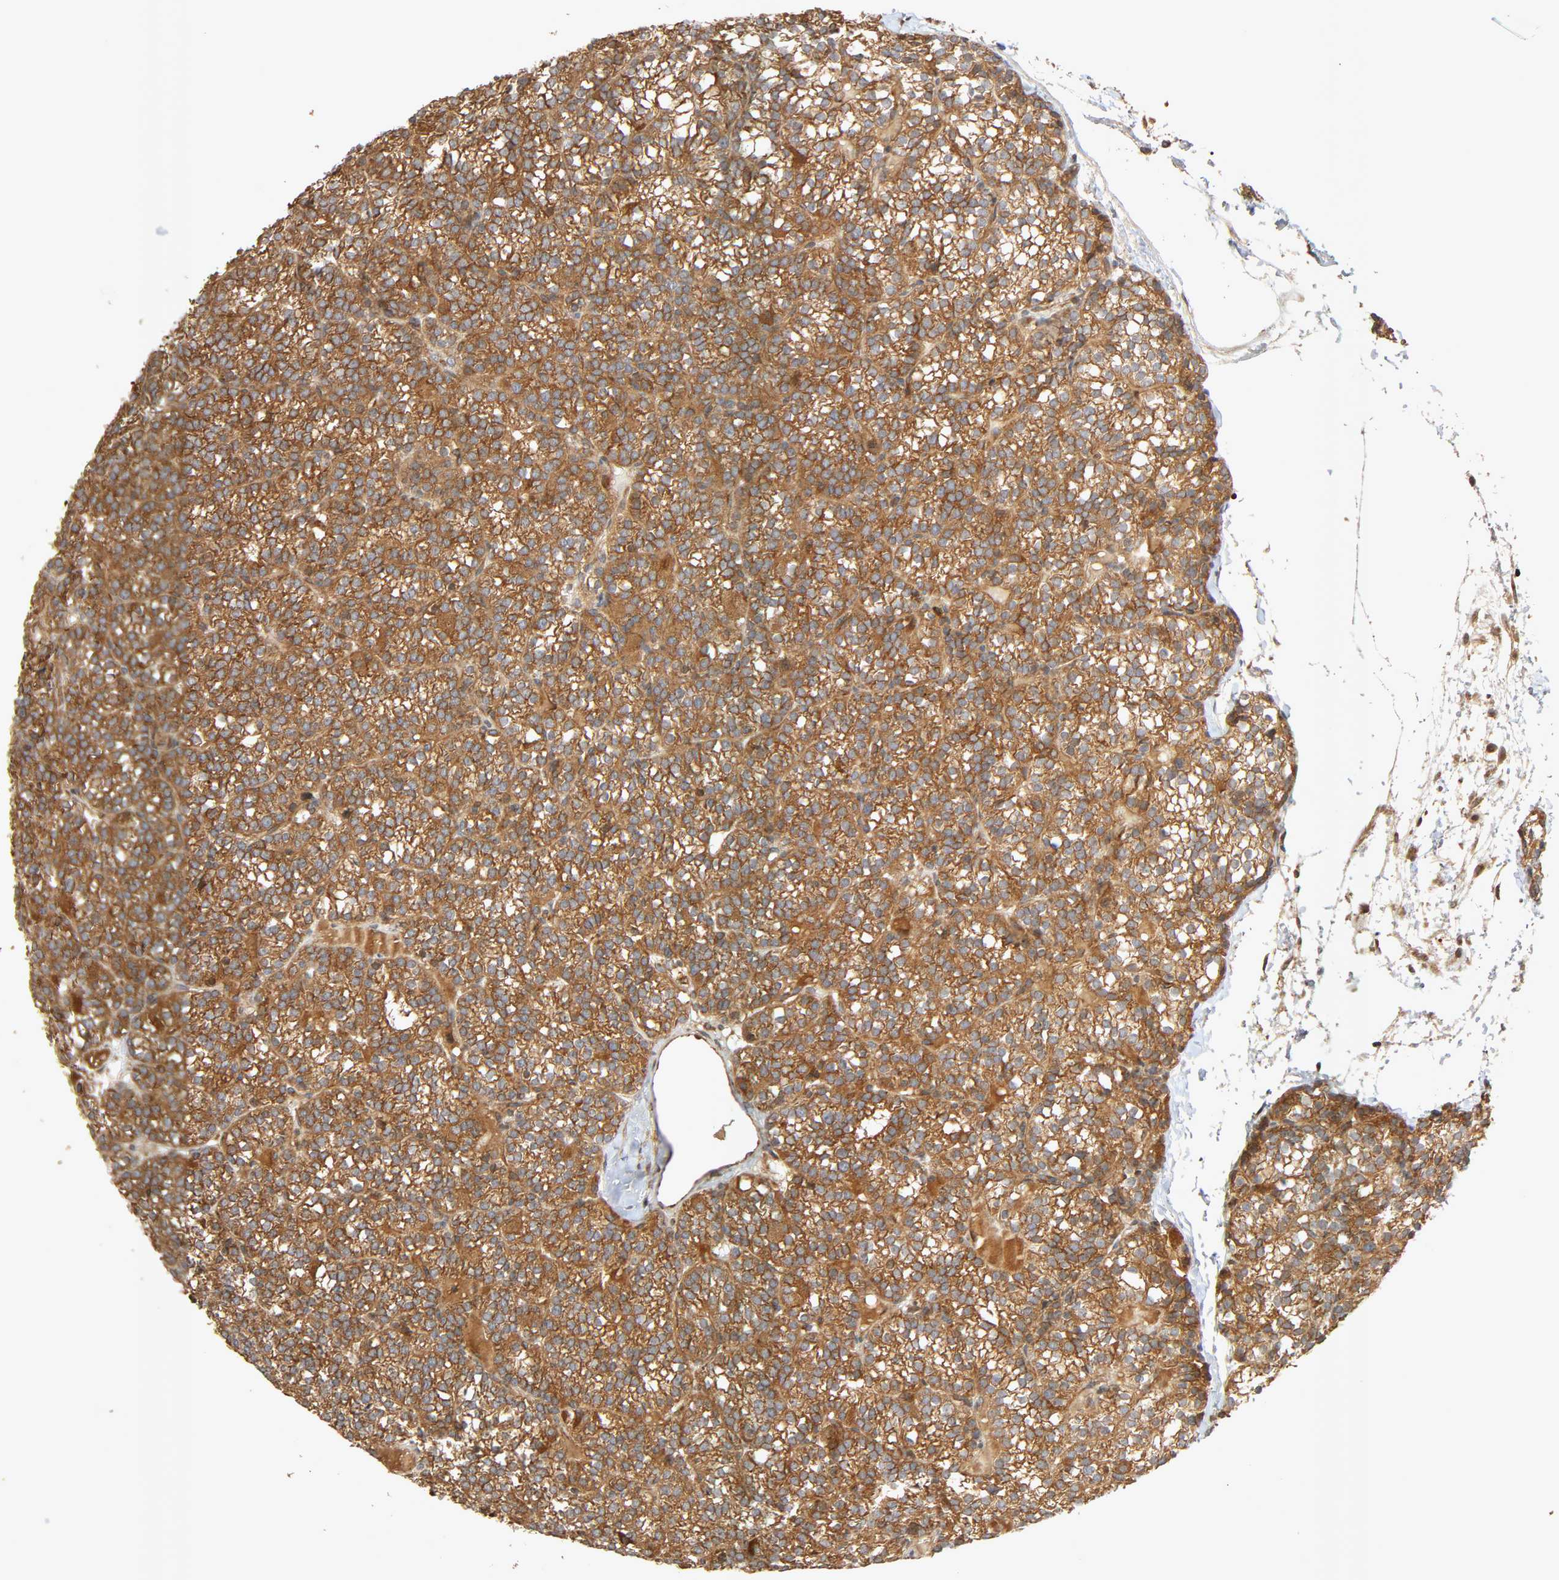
{"staining": {"intensity": "strong", "quantity": ">75%", "location": "cytoplasmic/membranous"}, "tissue": "parathyroid gland", "cell_type": "Glandular cells", "image_type": "normal", "snomed": [{"axis": "morphology", "description": "Normal tissue, NOS"}, {"axis": "topography", "description": "Parathyroid gland"}], "caption": "Protein staining exhibits strong cytoplasmic/membranous positivity in about >75% of glandular cells in unremarkable parathyroid gland.", "gene": "SGSM1", "patient": {"sex": "female", "age": 50}}